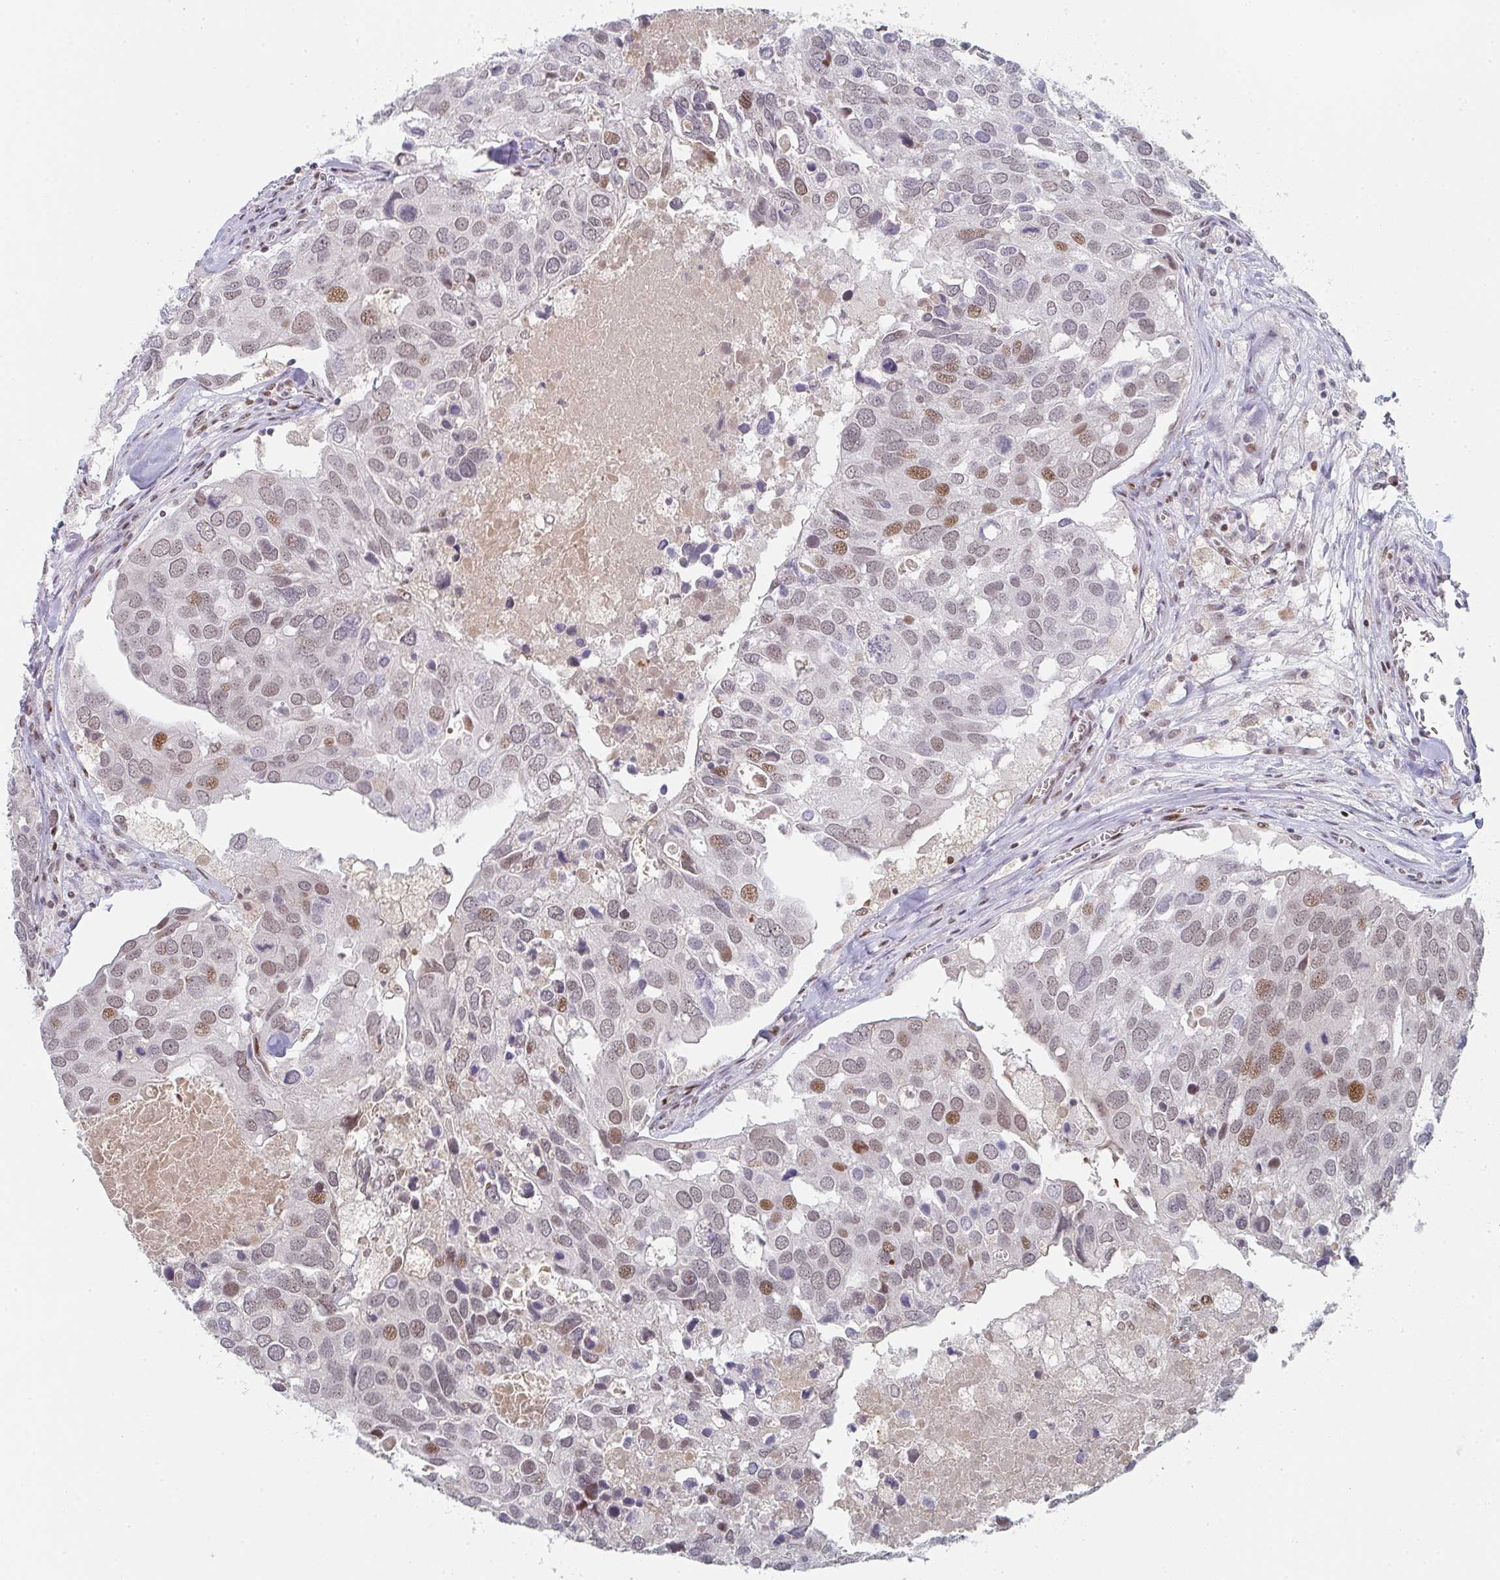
{"staining": {"intensity": "moderate", "quantity": "25%-75%", "location": "nuclear"}, "tissue": "breast cancer", "cell_type": "Tumor cells", "image_type": "cancer", "snomed": [{"axis": "morphology", "description": "Duct carcinoma"}, {"axis": "topography", "description": "Breast"}], "caption": "Immunohistochemistry micrograph of neoplastic tissue: human intraductal carcinoma (breast) stained using immunohistochemistry (IHC) reveals medium levels of moderate protein expression localized specifically in the nuclear of tumor cells, appearing as a nuclear brown color.", "gene": "LIN54", "patient": {"sex": "female", "age": 83}}